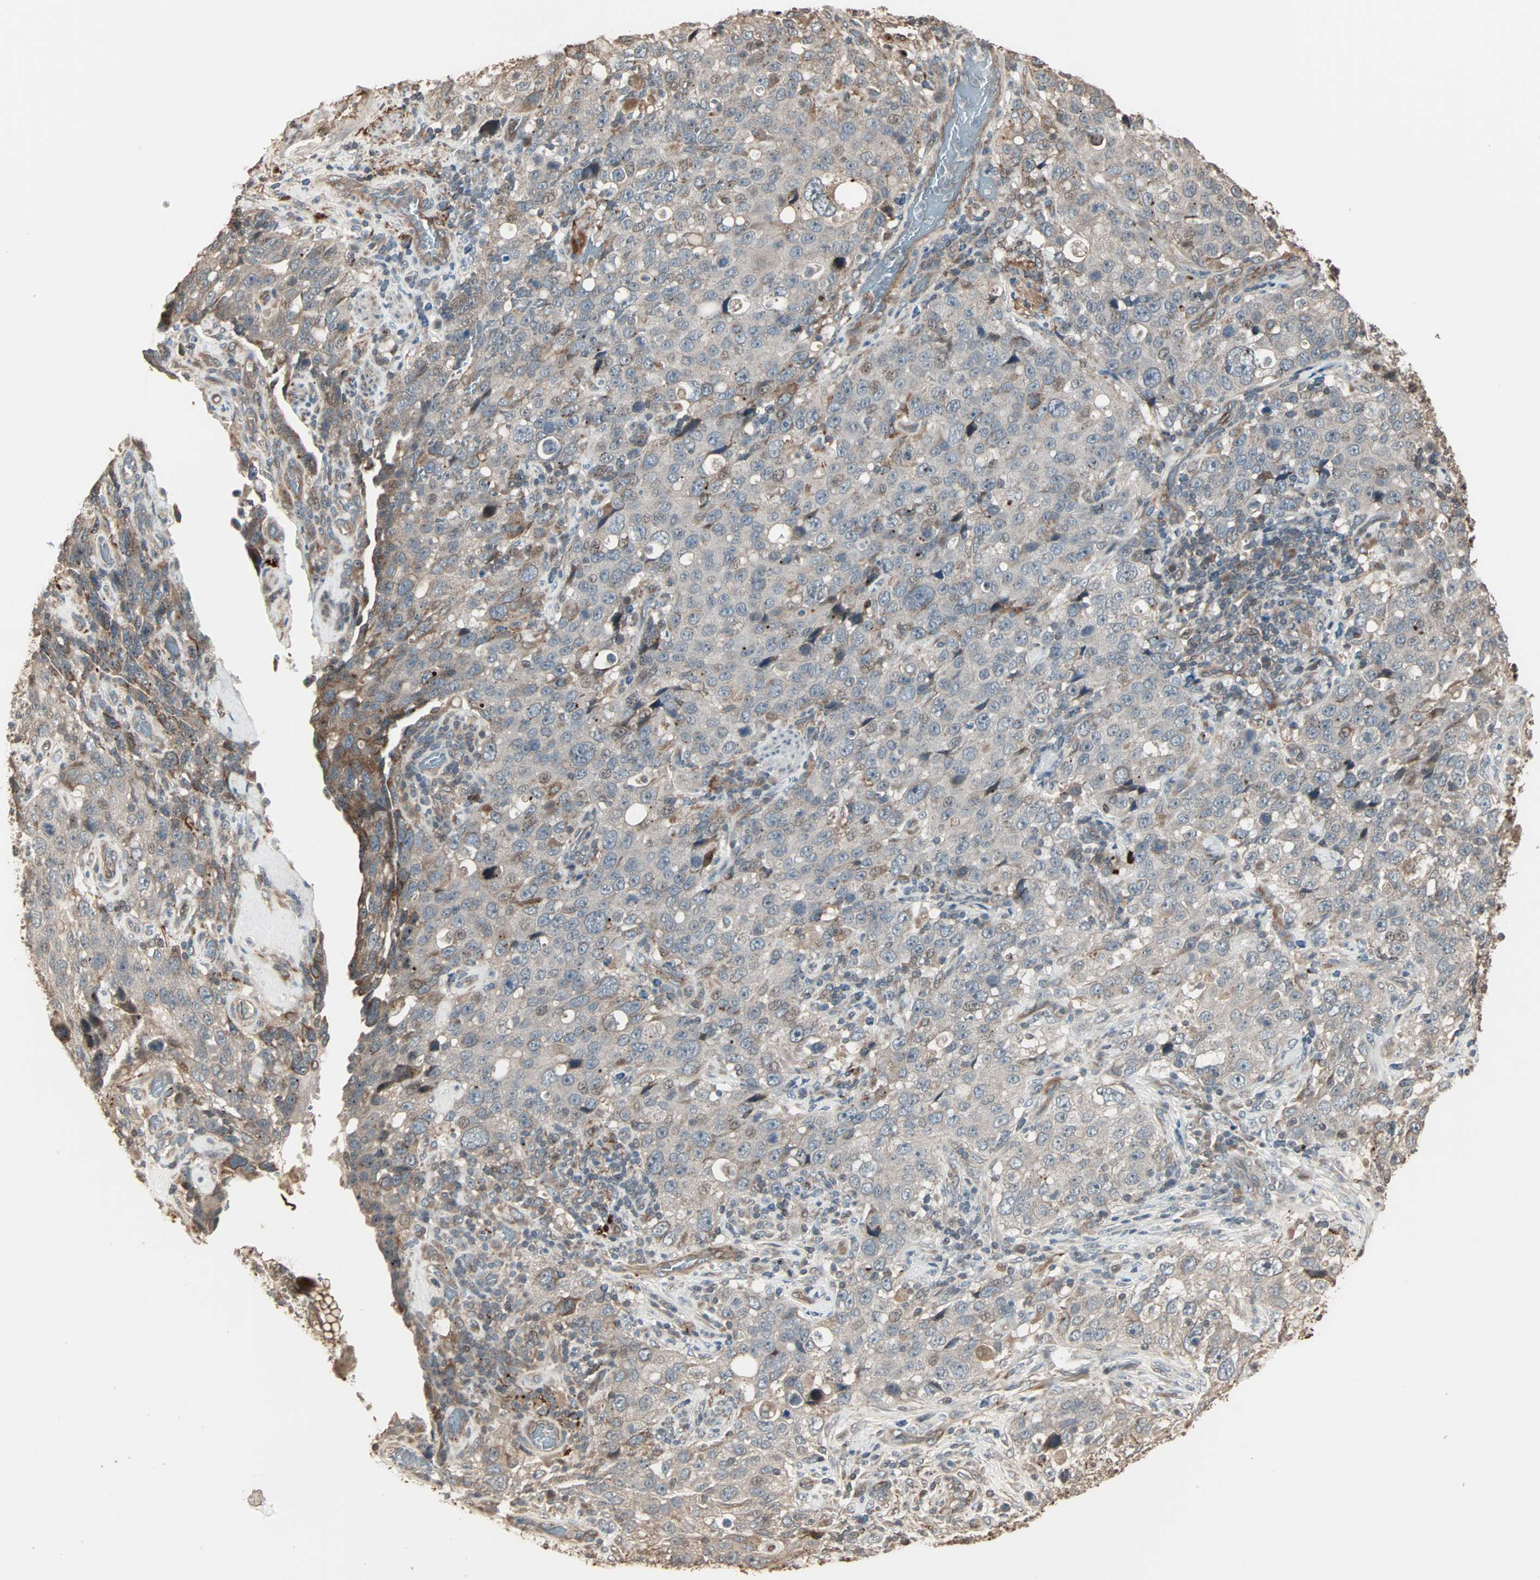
{"staining": {"intensity": "weak", "quantity": "<25%", "location": "cytoplasmic/membranous"}, "tissue": "stomach cancer", "cell_type": "Tumor cells", "image_type": "cancer", "snomed": [{"axis": "morphology", "description": "Normal tissue, NOS"}, {"axis": "morphology", "description": "Adenocarcinoma, NOS"}, {"axis": "topography", "description": "Stomach"}], "caption": "The micrograph shows no significant expression in tumor cells of stomach cancer.", "gene": "CALCRL", "patient": {"sex": "male", "age": 48}}